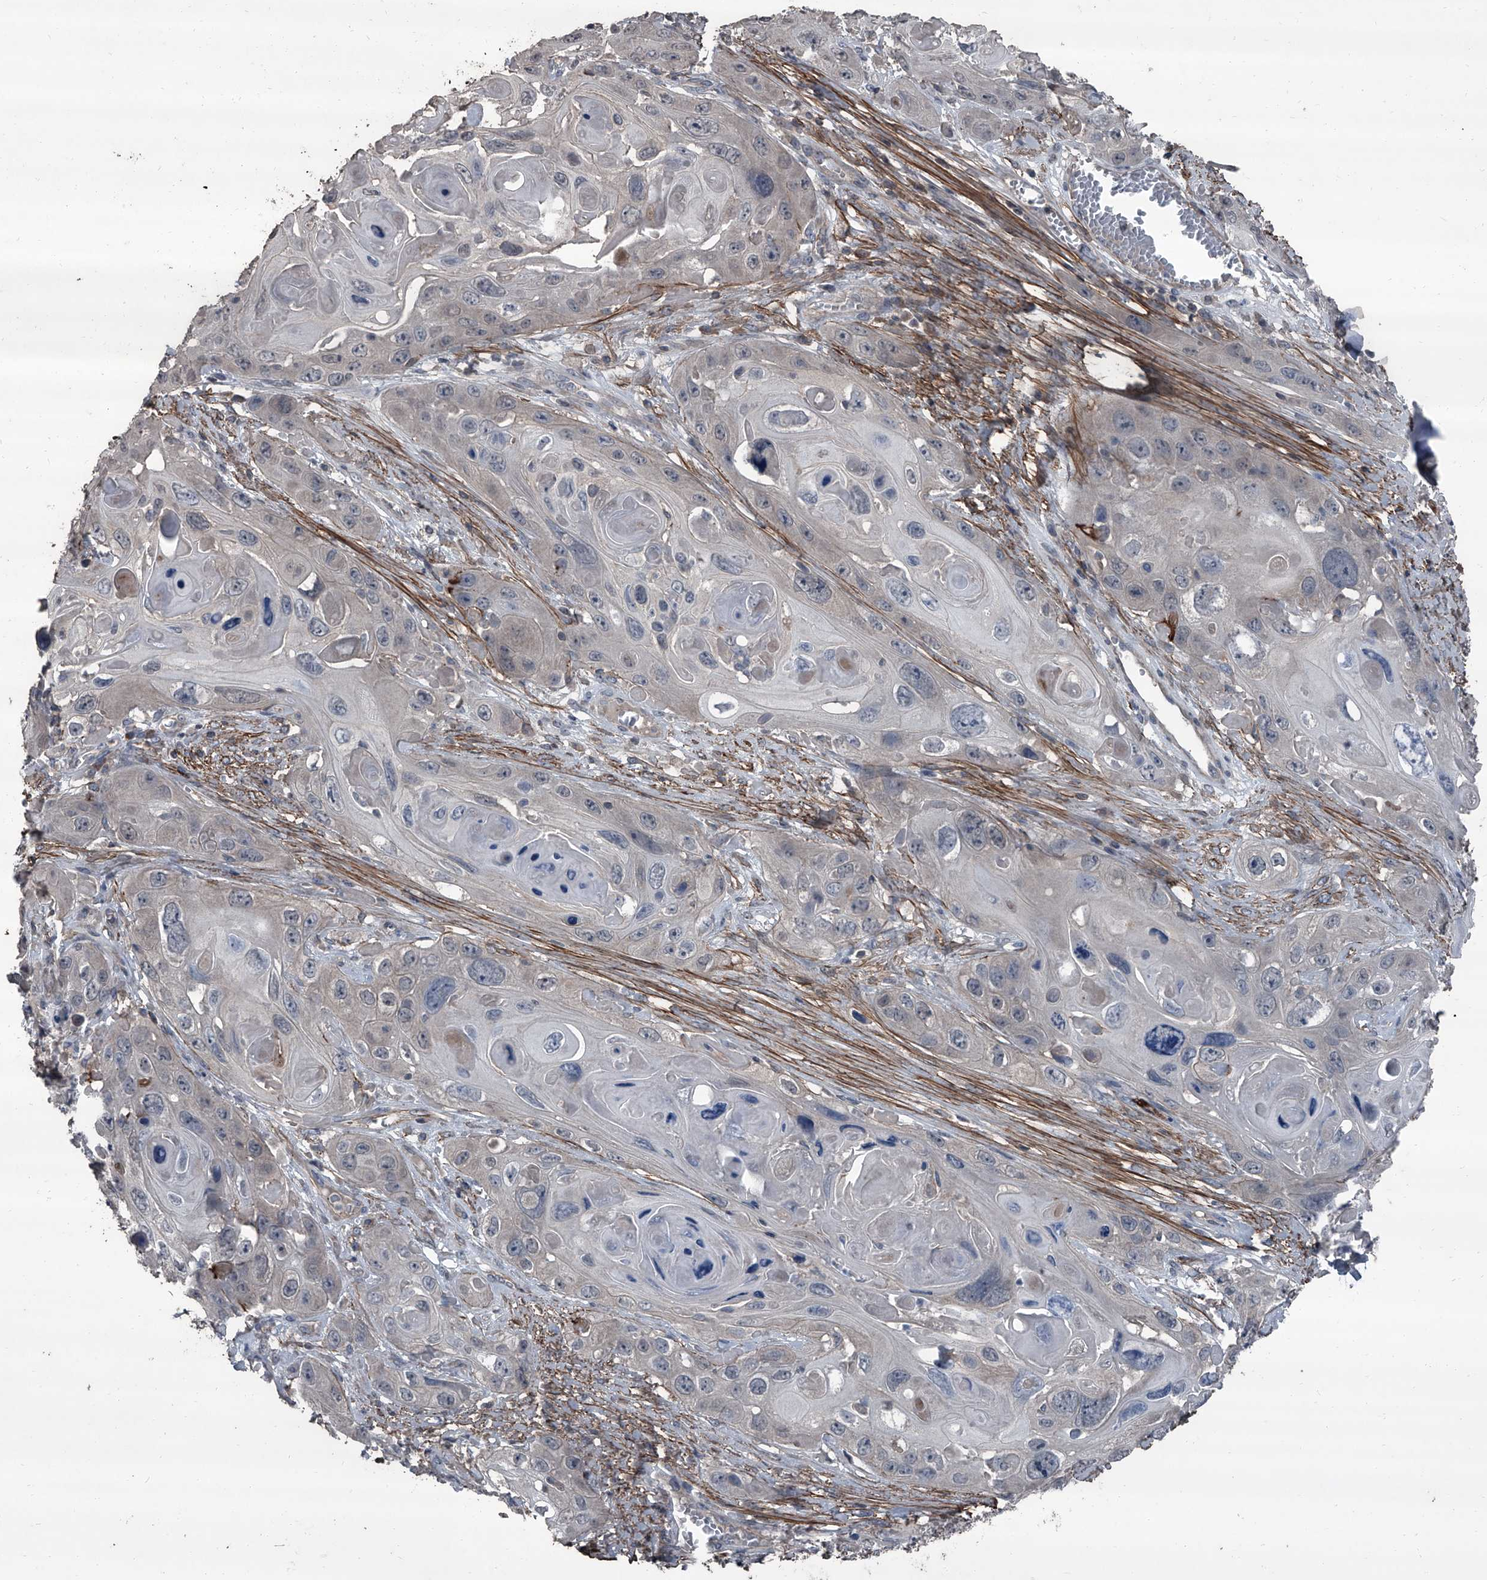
{"staining": {"intensity": "negative", "quantity": "none", "location": "none"}, "tissue": "skin cancer", "cell_type": "Tumor cells", "image_type": "cancer", "snomed": [{"axis": "morphology", "description": "Squamous cell carcinoma, NOS"}, {"axis": "topography", "description": "Skin"}], "caption": "A histopathology image of skin cancer (squamous cell carcinoma) stained for a protein displays no brown staining in tumor cells.", "gene": "OARD1", "patient": {"sex": "male", "age": 55}}